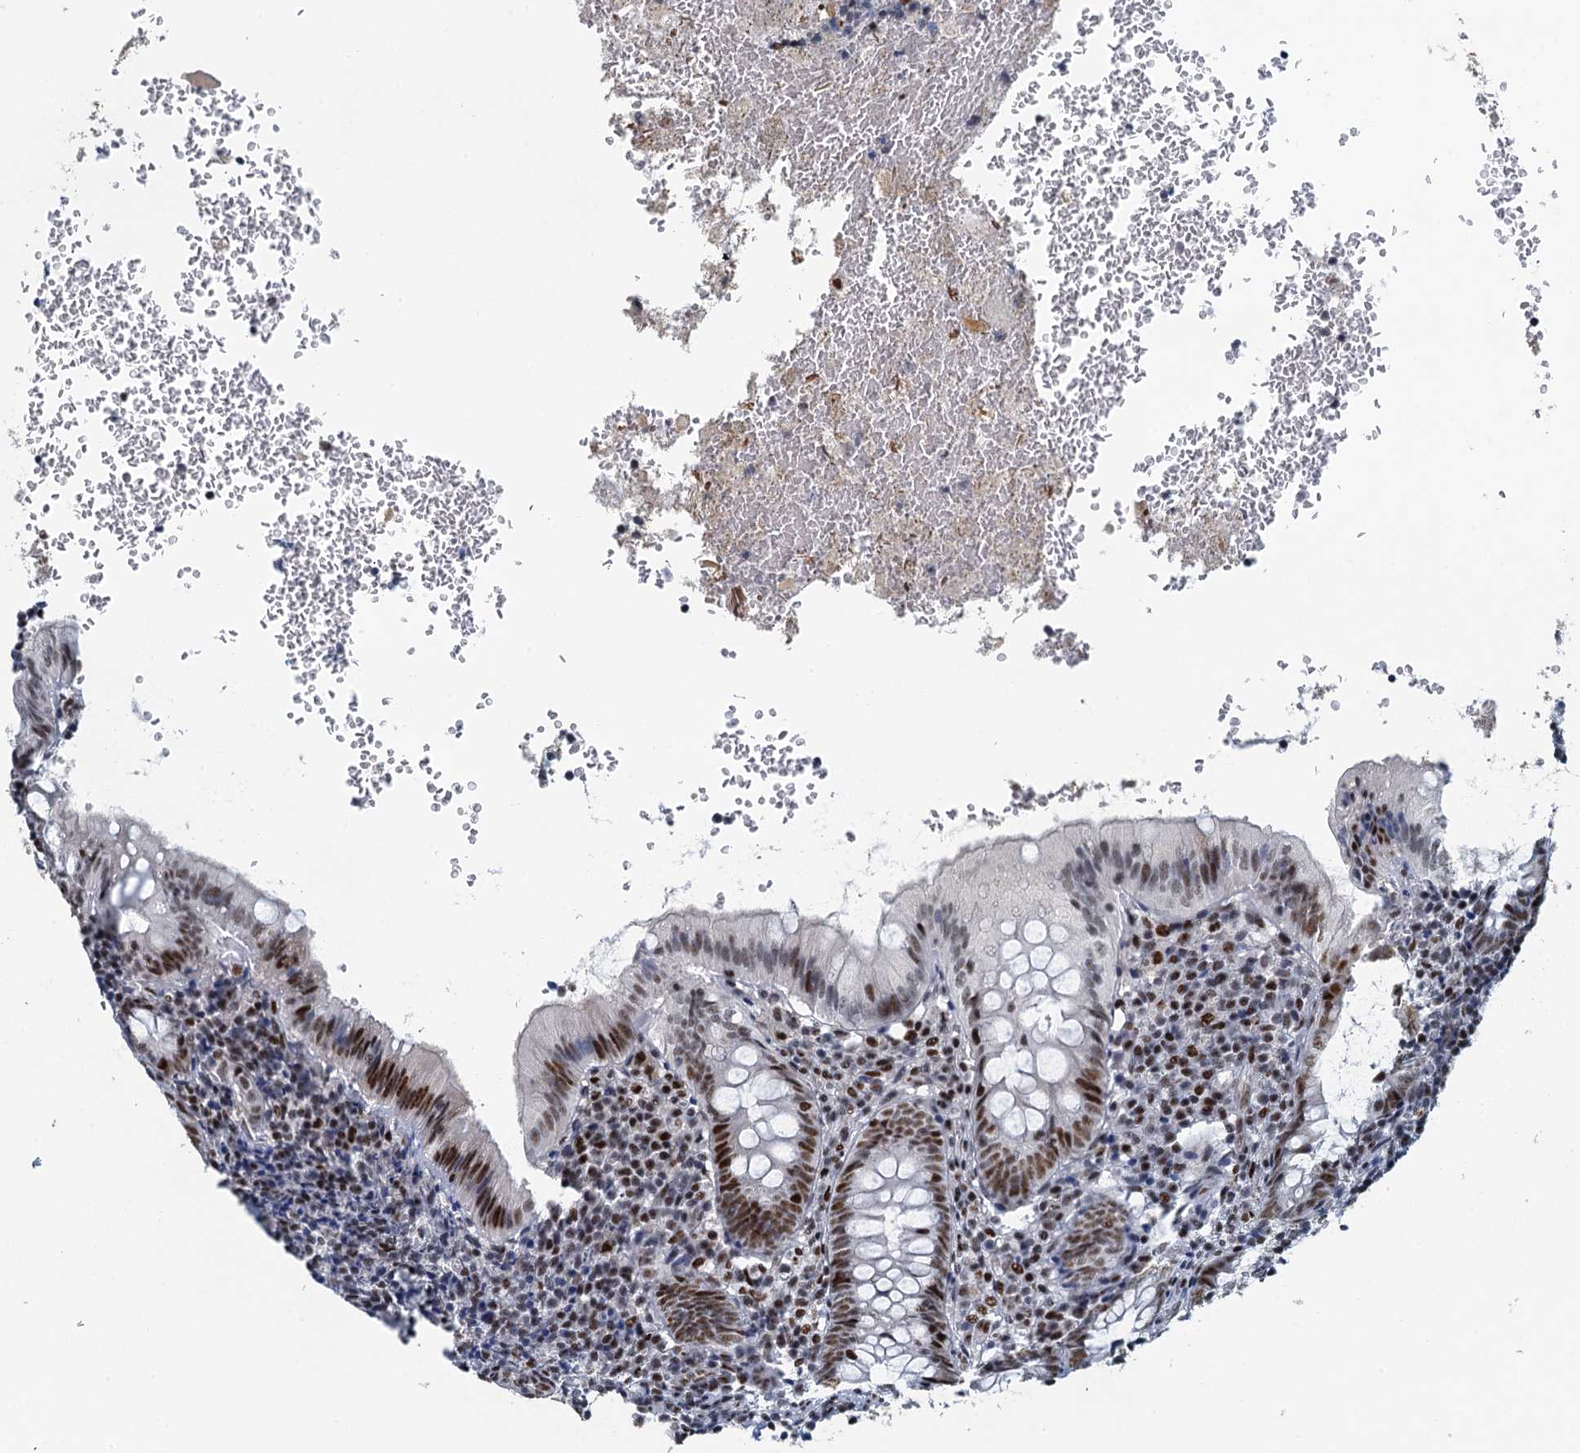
{"staining": {"intensity": "moderate", "quantity": "25%-75%", "location": "nuclear"}, "tissue": "appendix", "cell_type": "Glandular cells", "image_type": "normal", "snomed": [{"axis": "morphology", "description": "Normal tissue, NOS"}, {"axis": "topography", "description": "Appendix"}], "caption": "The image demonstrates a brown stain indicating the presence of a protein in the nuclear of glandular cells in appendix. (DAB IHC with brightfield microscopy, high magnification).", "gene": "TTLL9", "patient": {"sex": "male", "age": 8}}